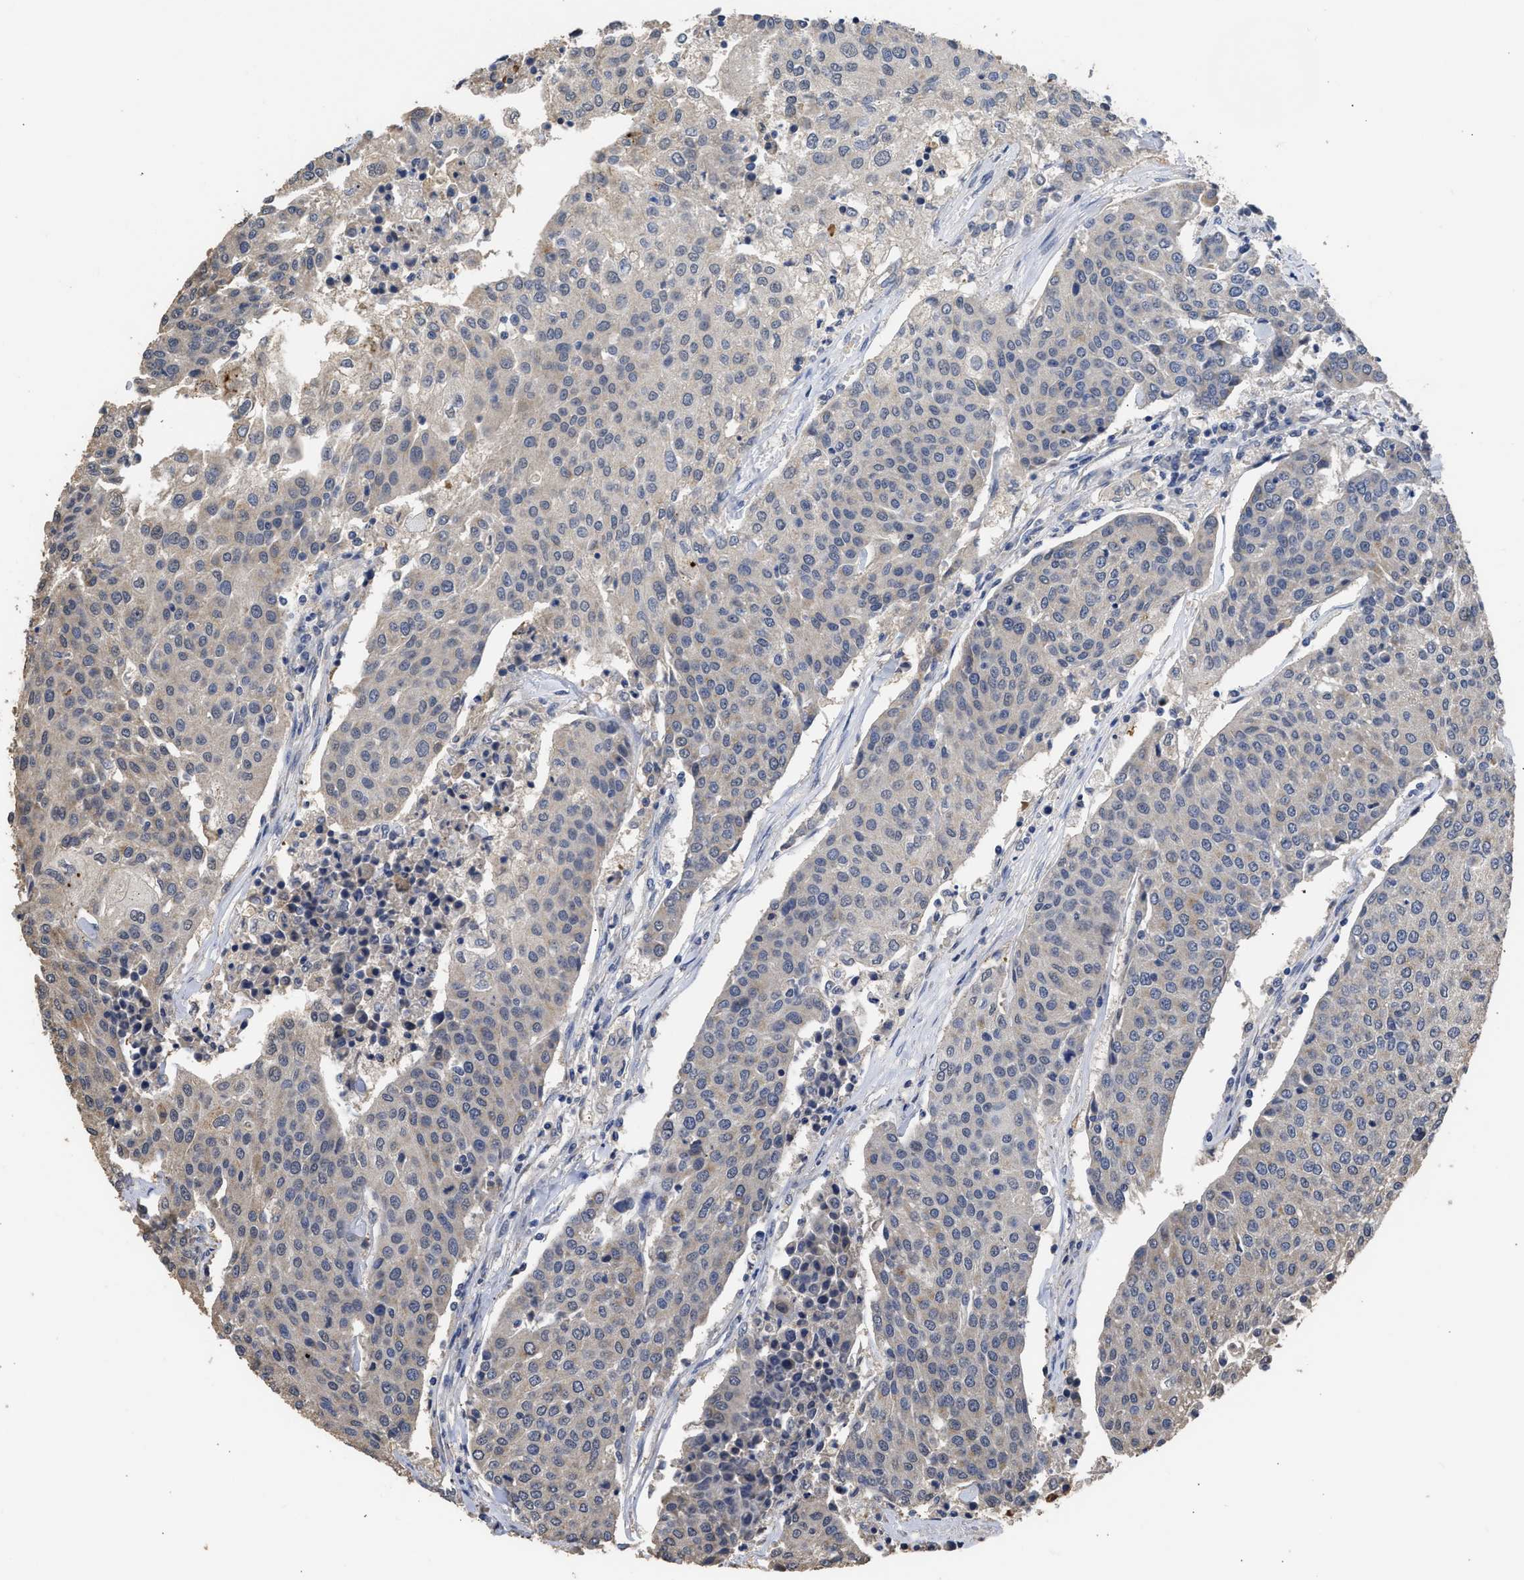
{"staining": {"intensity": "negative", "quantity": "none", "location": "none"}, "tissue": "urothelial cancer", "cell_type": "Tumor cells", "image_type": "cancer", "snomed": [{"axis": "morphology", "description": "Urothelial carcinoma, High grade"}, {"axis": "topography", "description": "Urinary bladder"}], "caption": "Immunohistochemical staining of high-grade urothelial carcinoma shows no significant expression in tumor cells.", "gene": "SPINT2", "patient": {"sex": "female", "age": 85}}